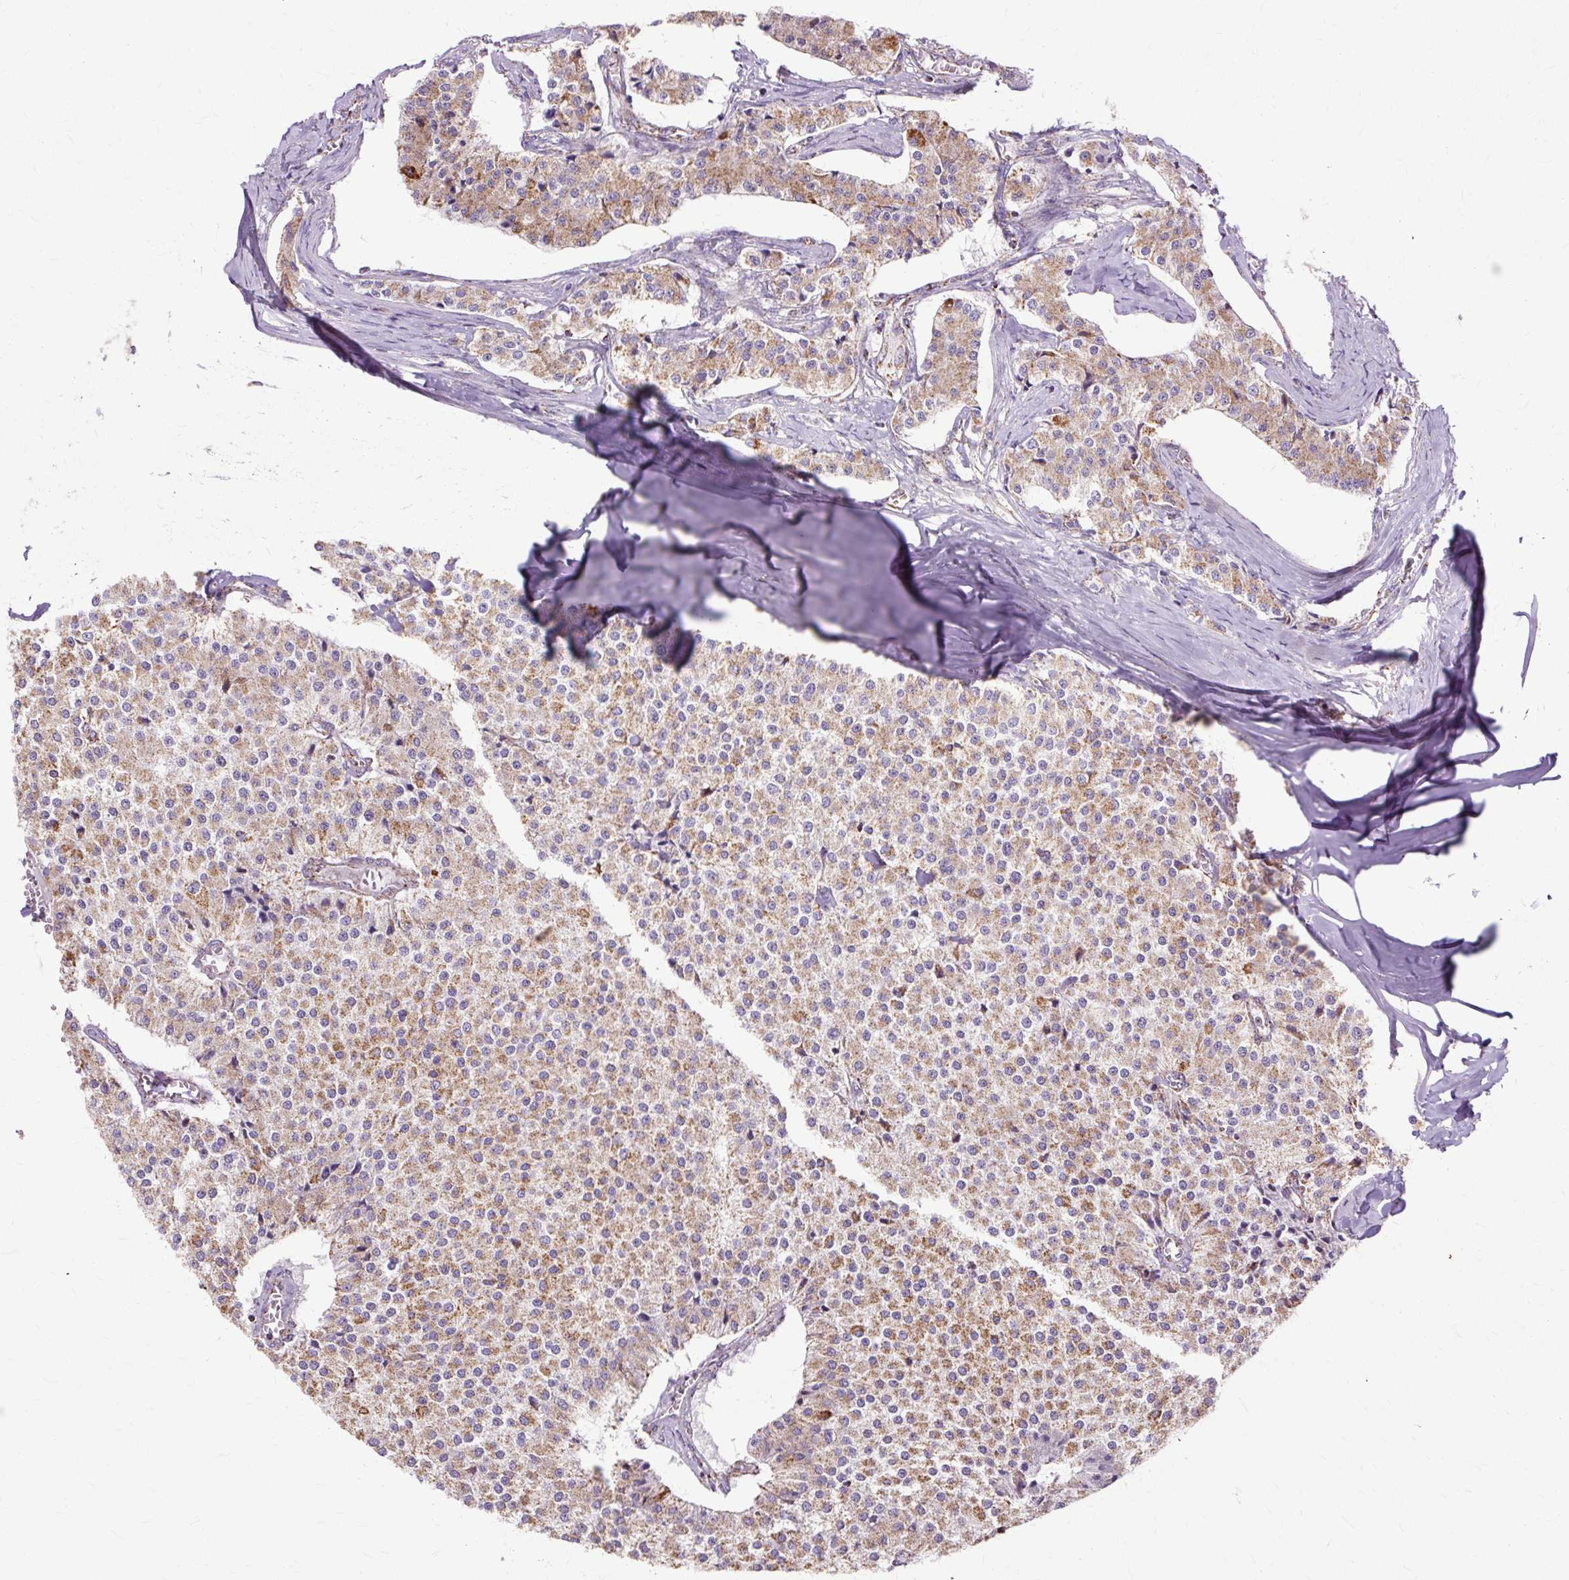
{"staining": {"intensity": "strong", "quantity": ">75%", "location": "cytoplasmic/membranous"}, "tissue": "carcinoid", "cell_type": "Tumor cells", "image_type": "cancer", "snomed": [{"axis": "morphology", "description": "Carcinoid, malignant, NOS"}, {"axis": "topography", "description": "Colon"}], "caption": "Carcinoid stained with DAB (3,3'-diaminobenzidine) immunohistochemistry (IHC) reveals high levels of strong cytoplasmic/membranous positivity in approximately >75% of tumor cells. (DAB = brown stain, brightfield microscopy at high magnification).", "gene": "DLAT", "patient": {"sex": "female", "age": 52}}